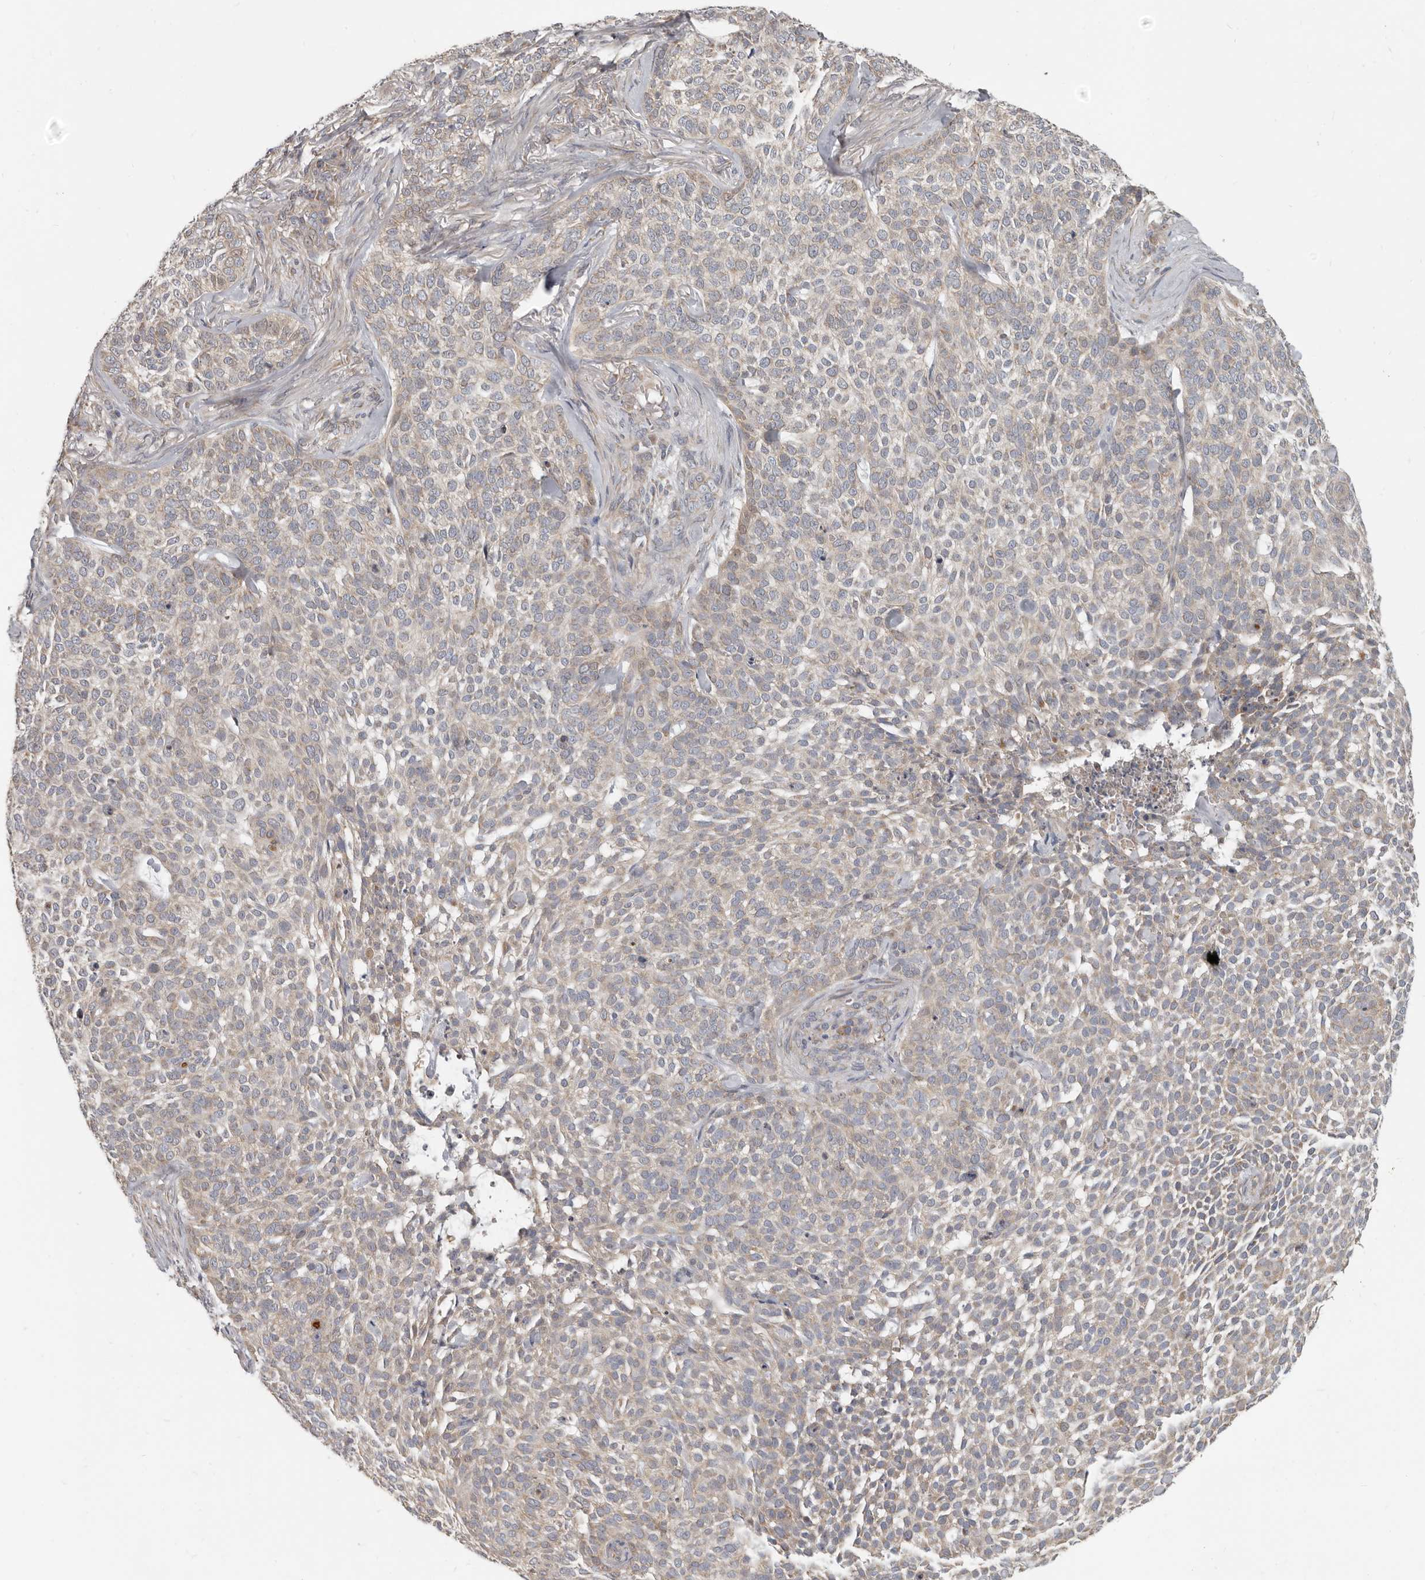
{"staining": {"intensity": "weak", "quantity": "25%-75%", "location": "cytoplasmic/membranous"}, "tissue": "skin cancer", "cell_type": "Tumor cells", "image_type": "cancer", "snomed": [{"axis": "morphology", "description": "Basal cell carcinoma"}, {"axis": "topography", "description": "Skin"}], "caption": "Skin cancer stained with a protein marker displays weak staining in tumor cells.", "gene": "UNK", "patient": {"sex": "female", "age": 64}}